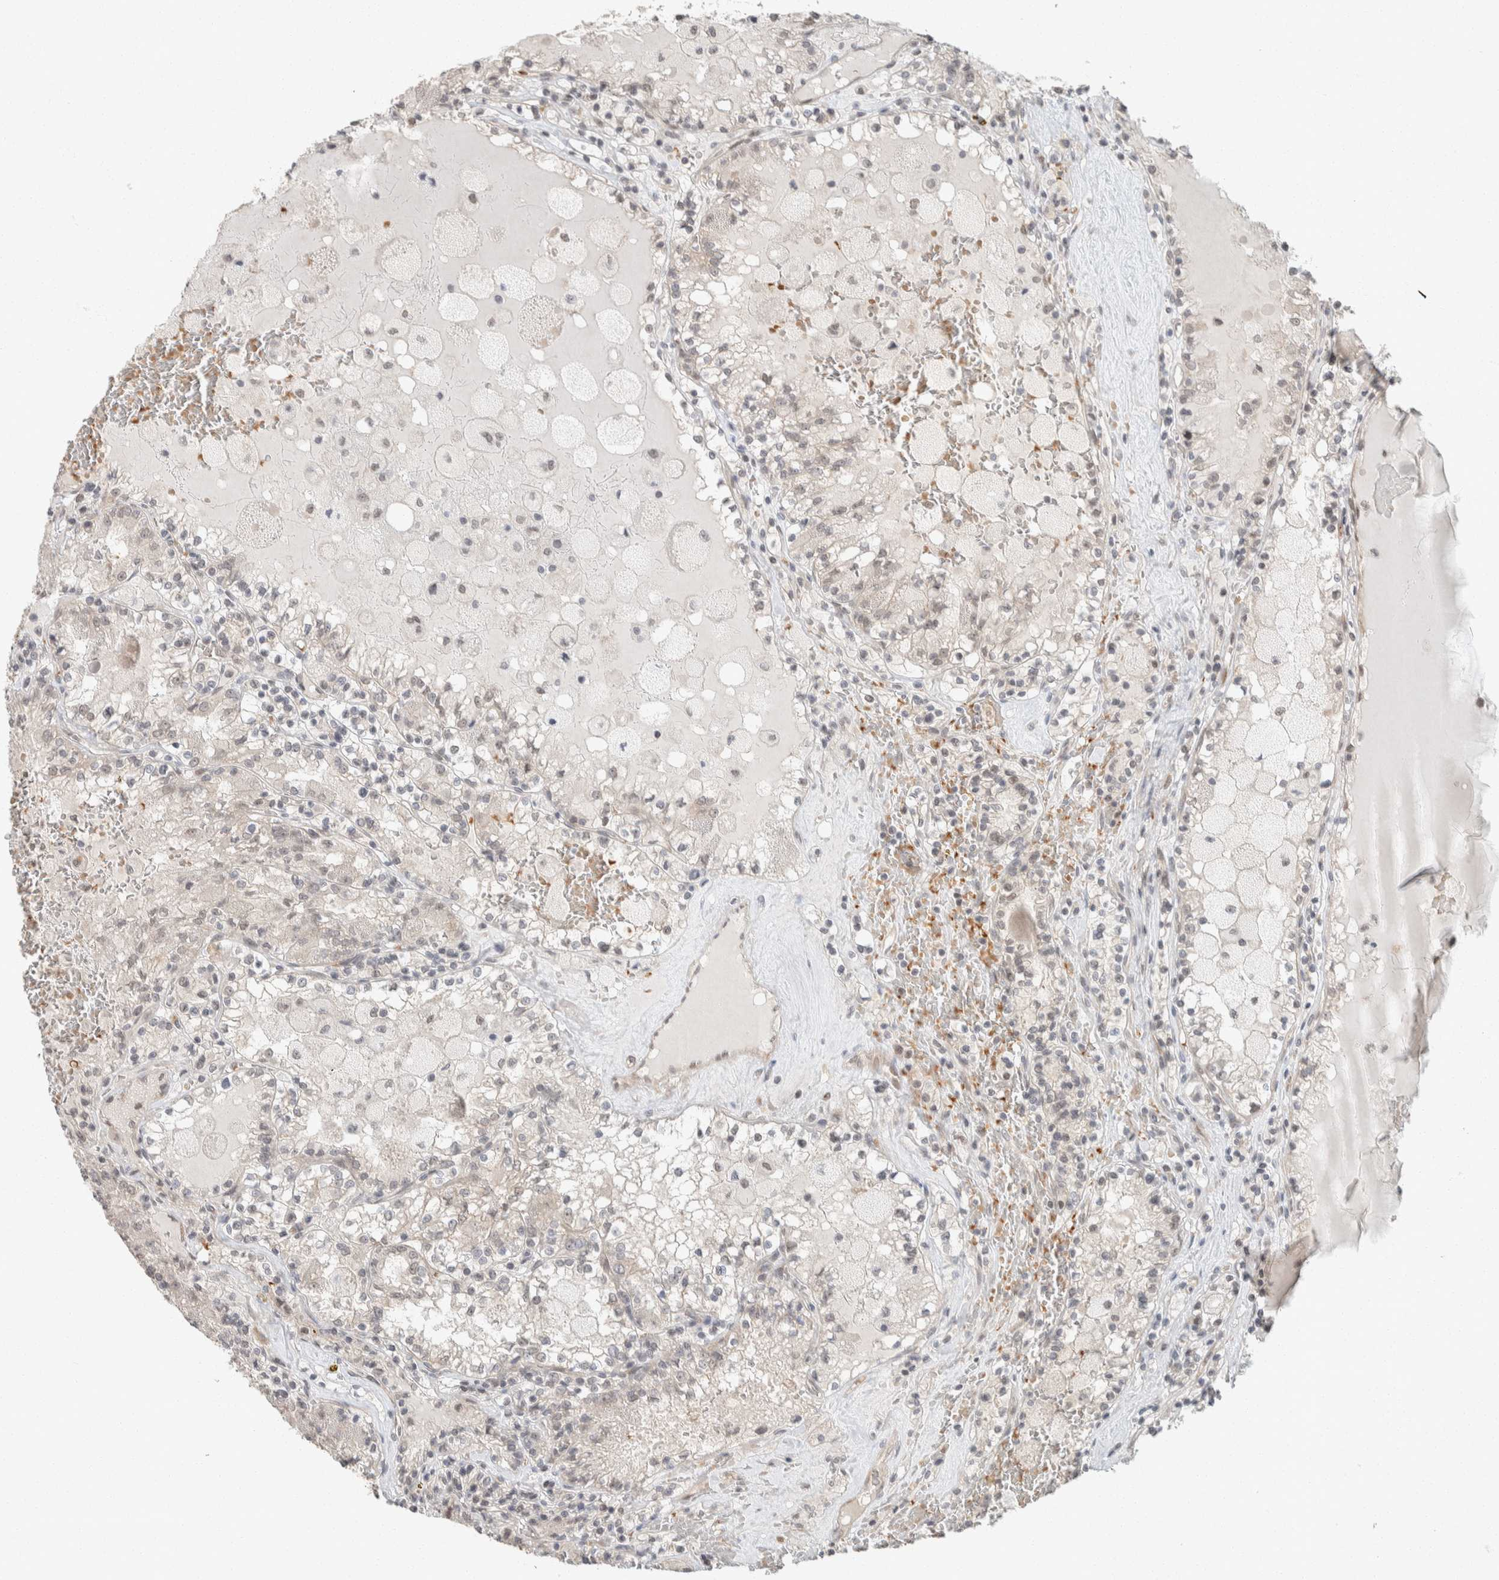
{"staining": {"intensity": "weak", "quantity": "<25%", "location": "nuclear"}, "tissue": "renal cancer", "cell_type": "Tumor cells", "image_type": "cancer", "snomed": [{"axis": "morphology", "description": "Adenocarcinoma, NOS"}, {"axis": "topography", "description": "Kidney"}], "caption": "The immunohistochemistry (IHC) image has no significant positivity in tumor cells of renal cancer (adenocarcinoma) tissue.", "gene": "ZBTB2", "patient": {"sex": "female", "age": 56}}